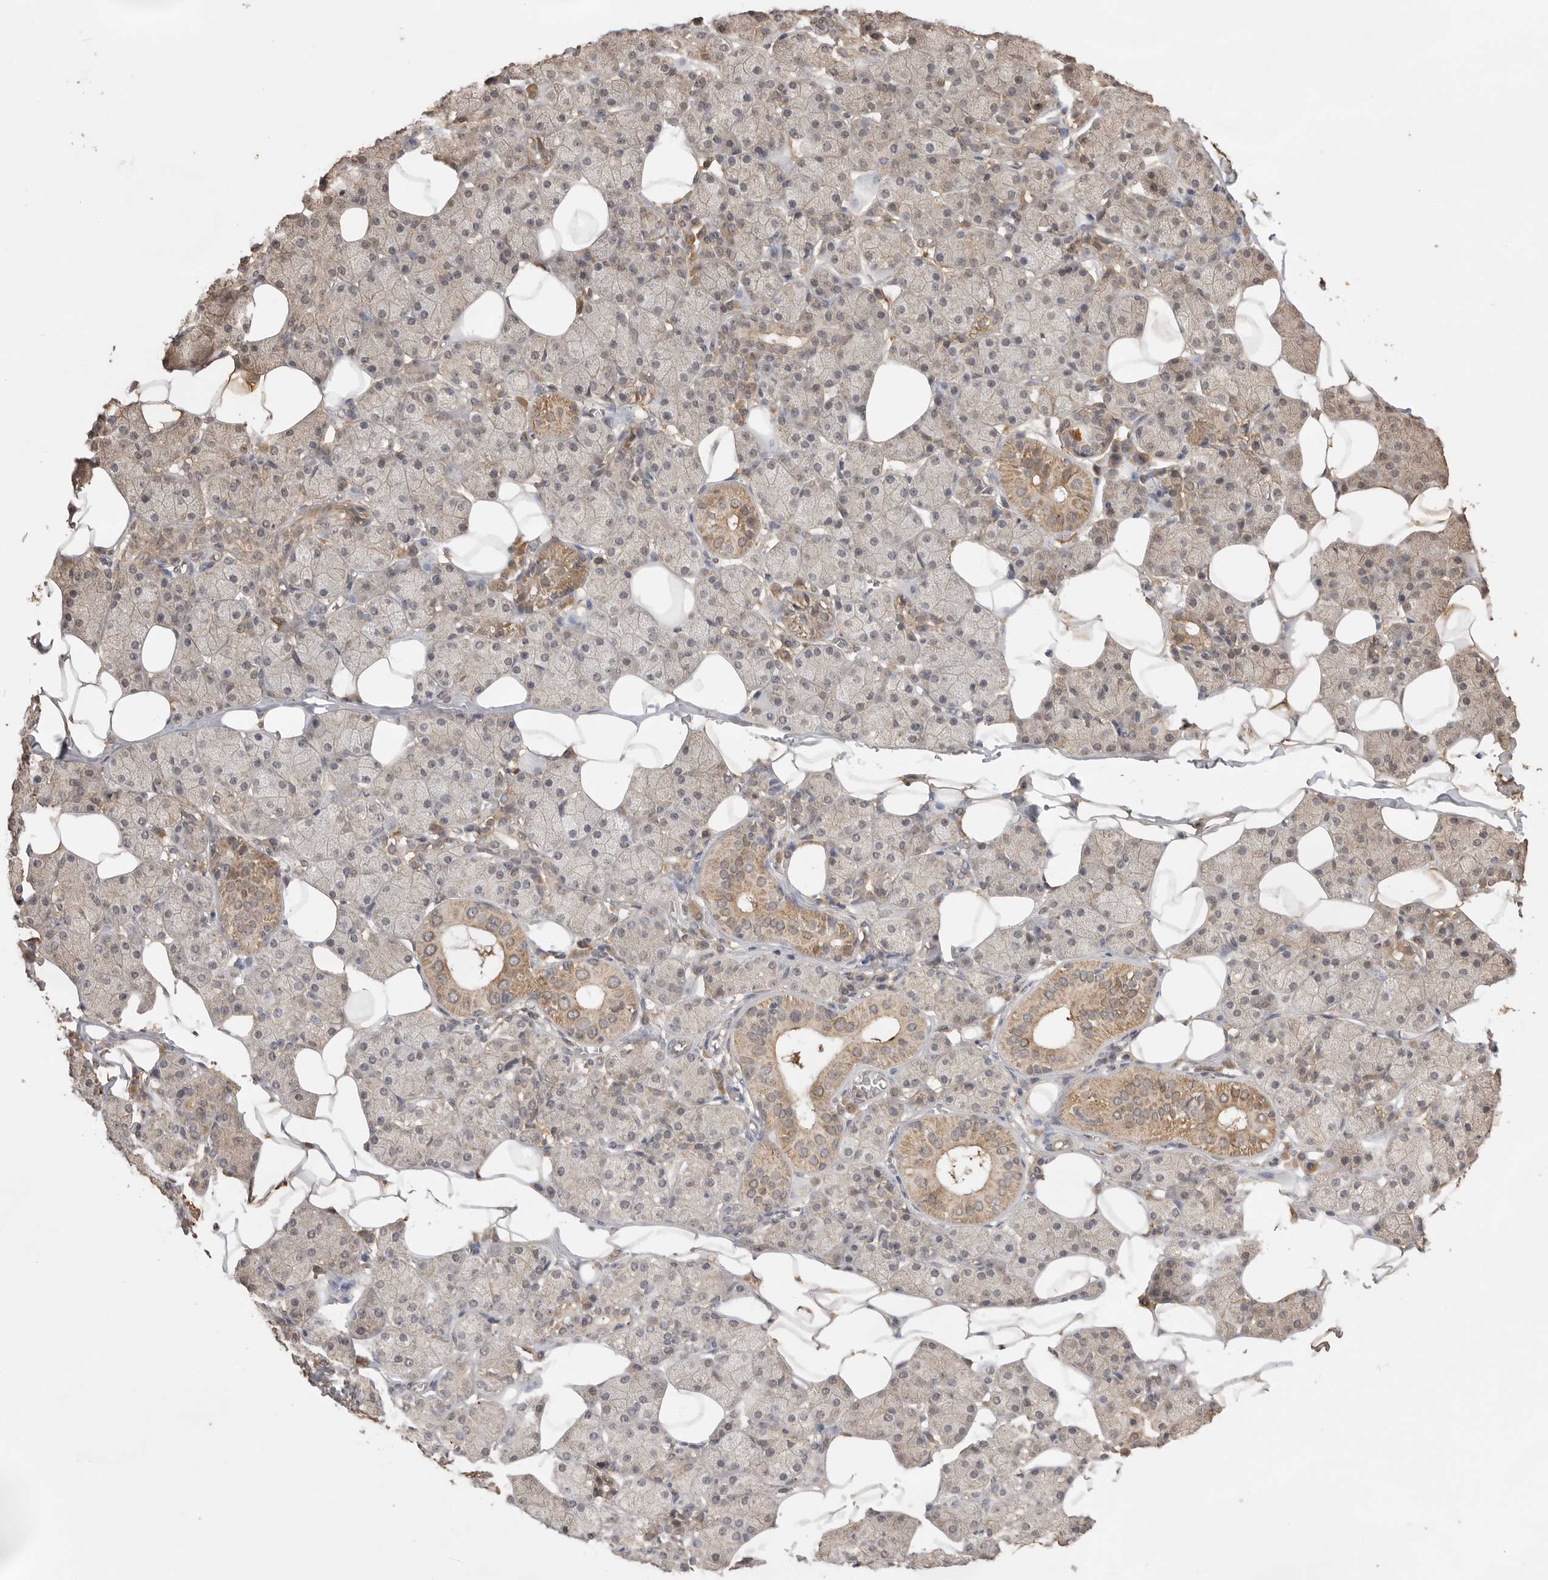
{"staining": {"intensity": "moderate", "quantity": "25%-75%", "location": "cytoplasmic/membranous"}, "tissue": "salivary gland", "cell_type": "Glandular cells", "image_type": "normal", "snomed": [{"axis": "morphology", "description": "Normal tissue, NOS"}, {"axis": "topography", "description": "Salivary gland"}], "caption": "Salivary gland stained with immunohistochemistry (IHC) exhibits moderate cytoplasmic/membranous staining in about 25%-75% of glandular cells.", "gene": "JAG2", "patient": {"sex": "female", "age": 33}}